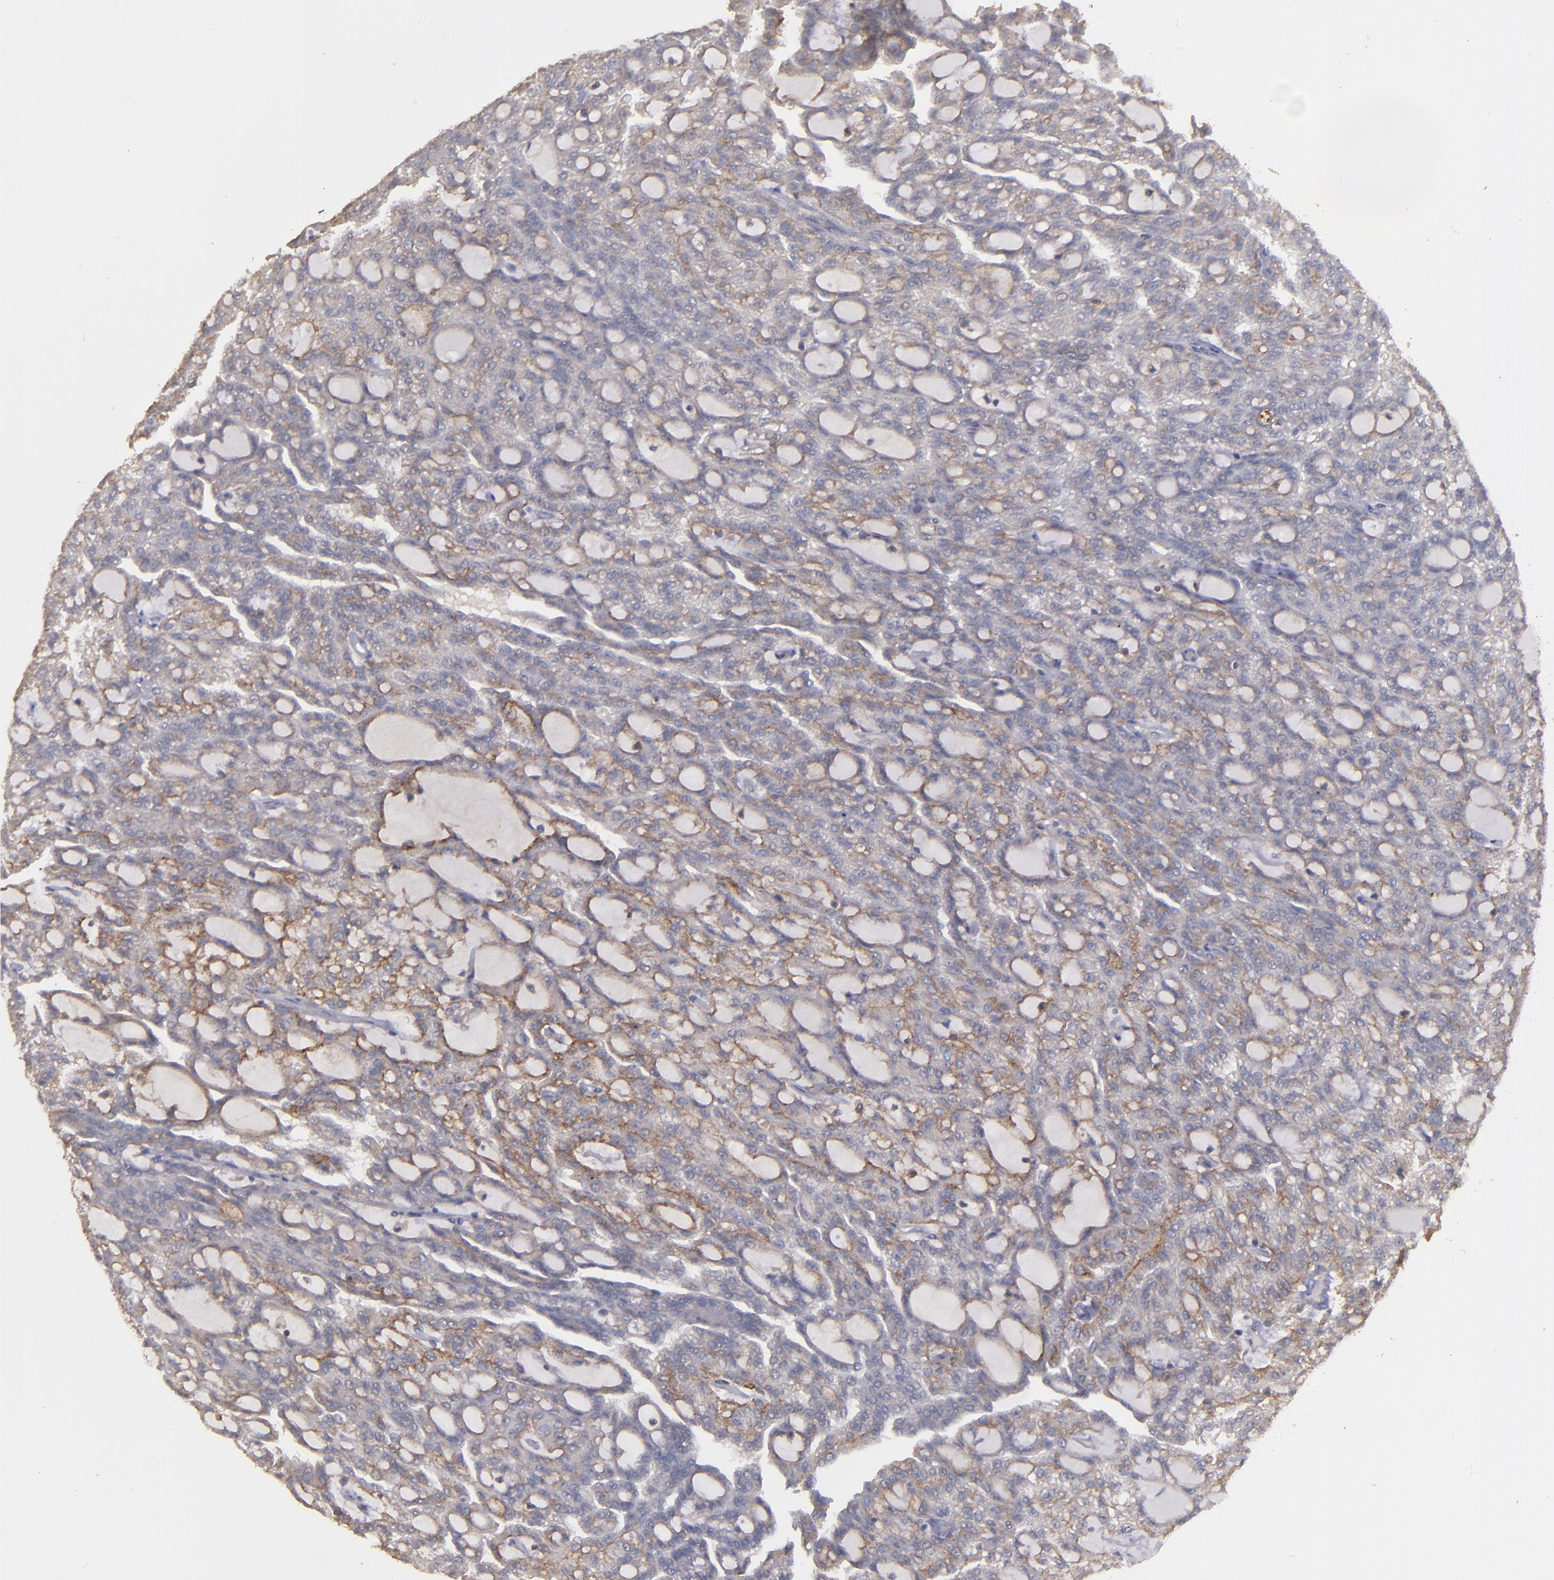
{"staining": {"intensity": "moderate", "quantity": "25%-75%", "location": "cytoplasmic/membranous"}, "tissue": "renal cancer", "cell_type": "Tumor cells", "image_type": "cancer", "snomed": [{"axis": "morphology", "description": "Adenocarcinoma, NOS"}, {"axis": "topography", "description": "Kidney"}], "caption": "Tumor cells show moderate cytoplasmic/membranous staining in approximately 25%-75% of cells in renal cancer. The protein of interest is stained brown, and the nuclei are stained in blue (DAB IHC with brightfield microscopy, high magnification).", "gene": "FAT1", "patient": {"sex": "male", "age": 63}}